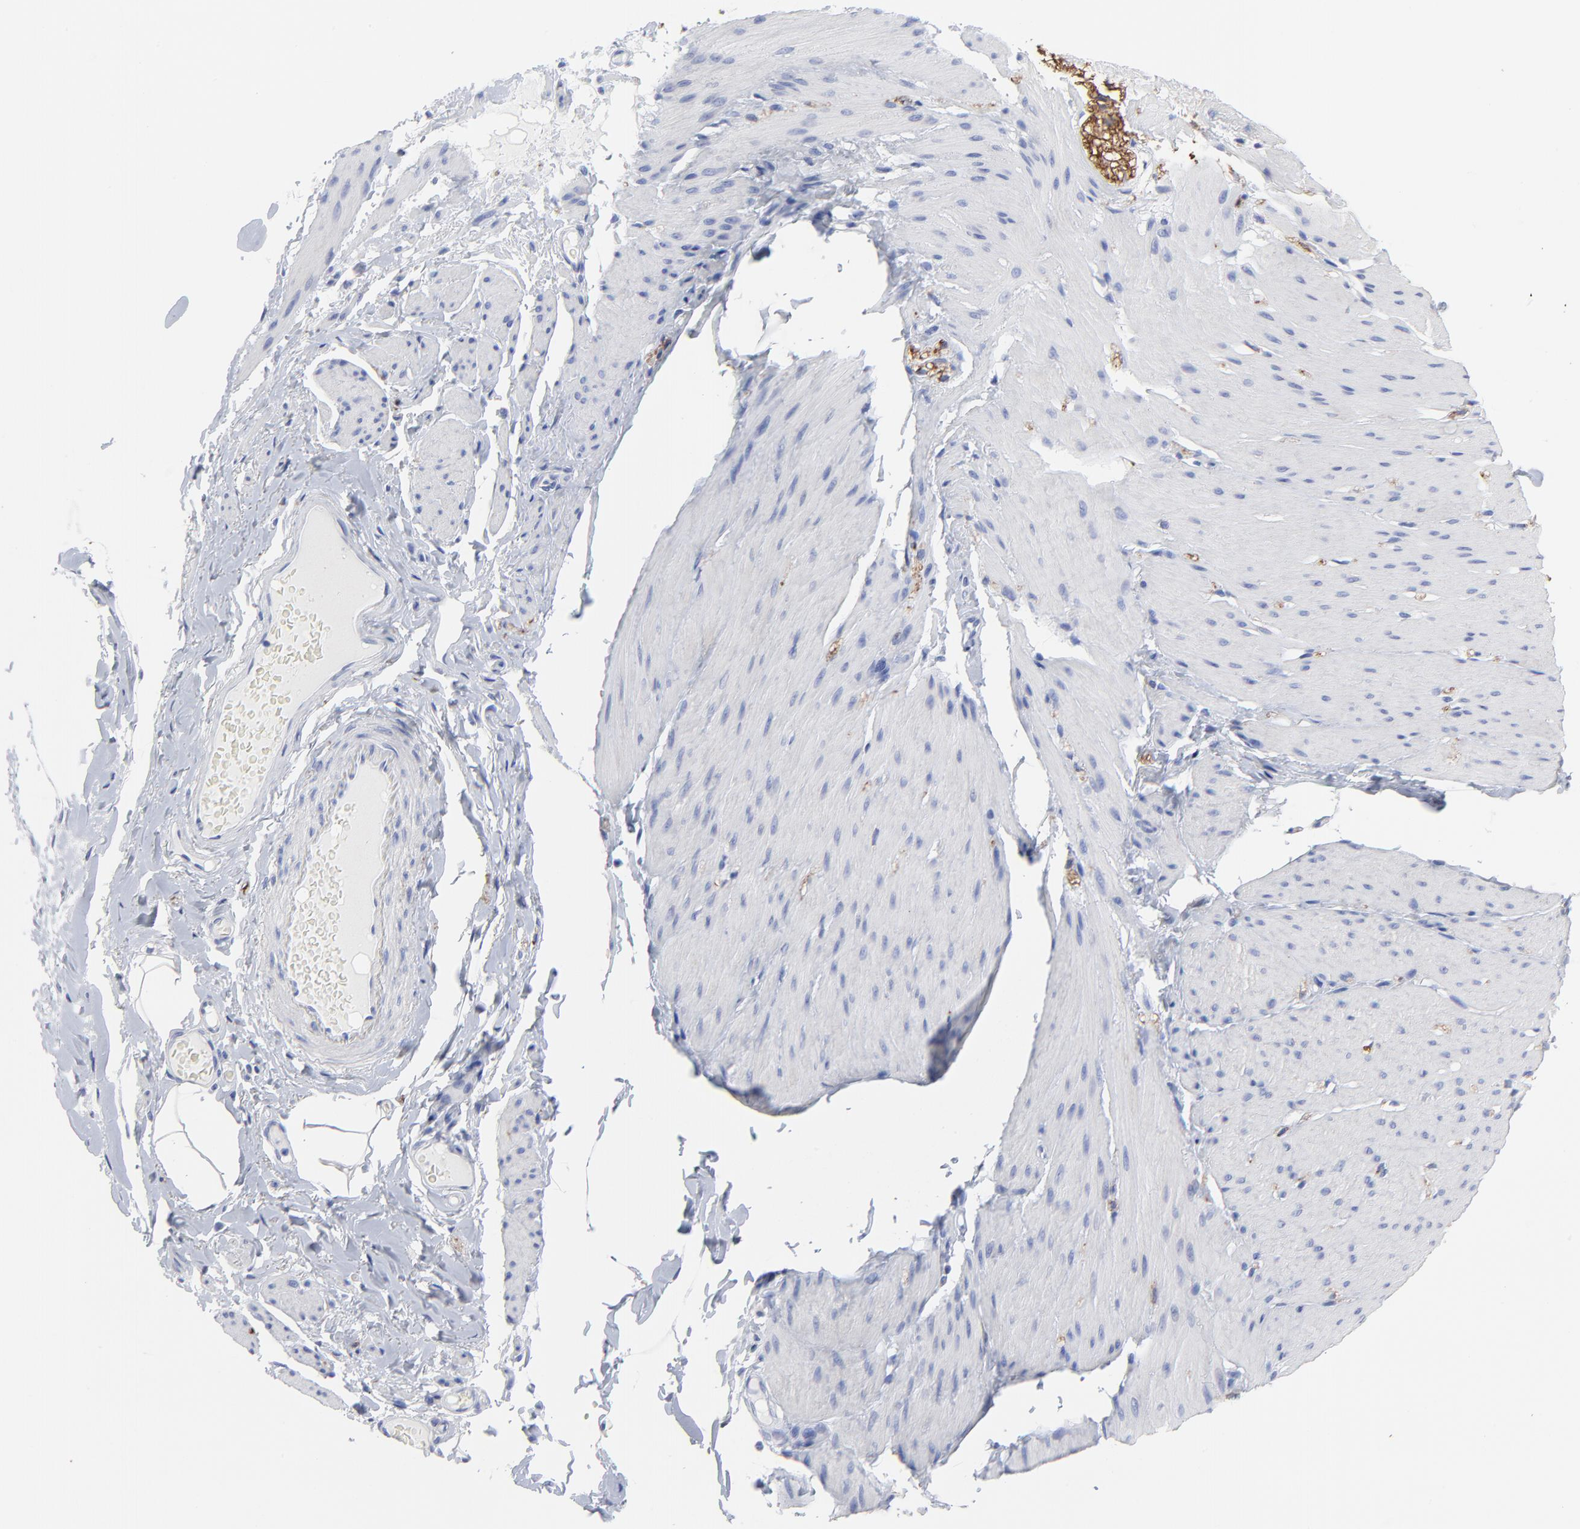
{"staining": {"intensity": "negative", "quantity": "none", "location": "none"}, "tissue": "smooth muscle", "cell_type": "Smooth muscle cells", "image_type": "normal", "snomed": [{"axis": "morphology", "description": "Normal tissue, NOS"}, {"axis": "topography", "description": "Smooth muscle"}, {"axis": "topography", "description": "Colon"}], "caption": "The immunohistochemistry (IHC) histopathology image has no significant staining in smooth muscle cells of smooth muscle. (Brightfield microscopy of DAB (3,3'-diaminobenzidine) IHC at high magnification).", "gene": "CNTN3", "patient": {"sex": "male", "age": 67}}